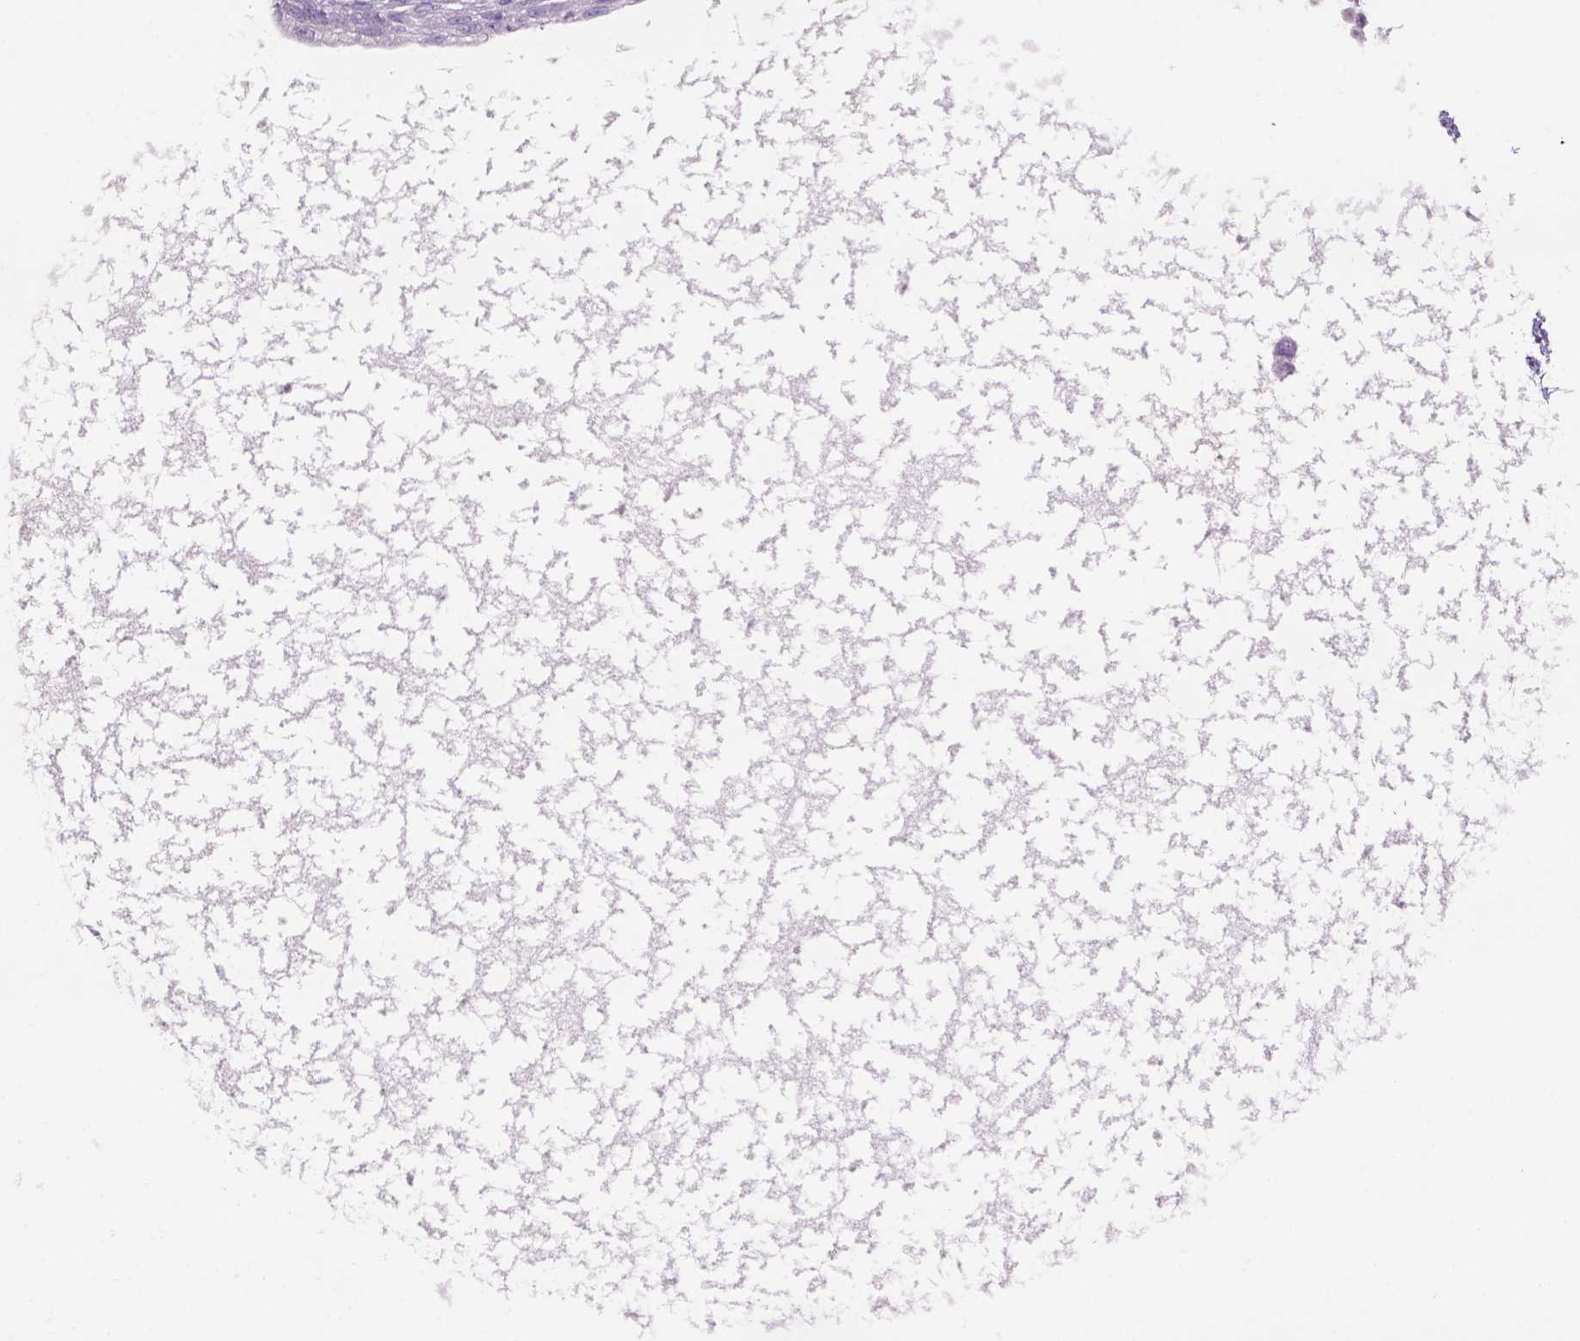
{"staining": {"intensity": "negative", "quantity": "none", "location": "none"}, "tissue": "testis cancer", "cell_type": "Tumor cells", "image_type": "cancer", "snomed": [{"axis": "morphology", "description": "Carcinoma, Embryonal, NOS"}, {"axis": "topography", "description": "Testis"}], "caption": "A photomicrograph of human embryonal carcinoma (testis) is negative for staining in tumor cells.", "gene": "TENM4", "patient": {"sex": "male", "age": 26}}